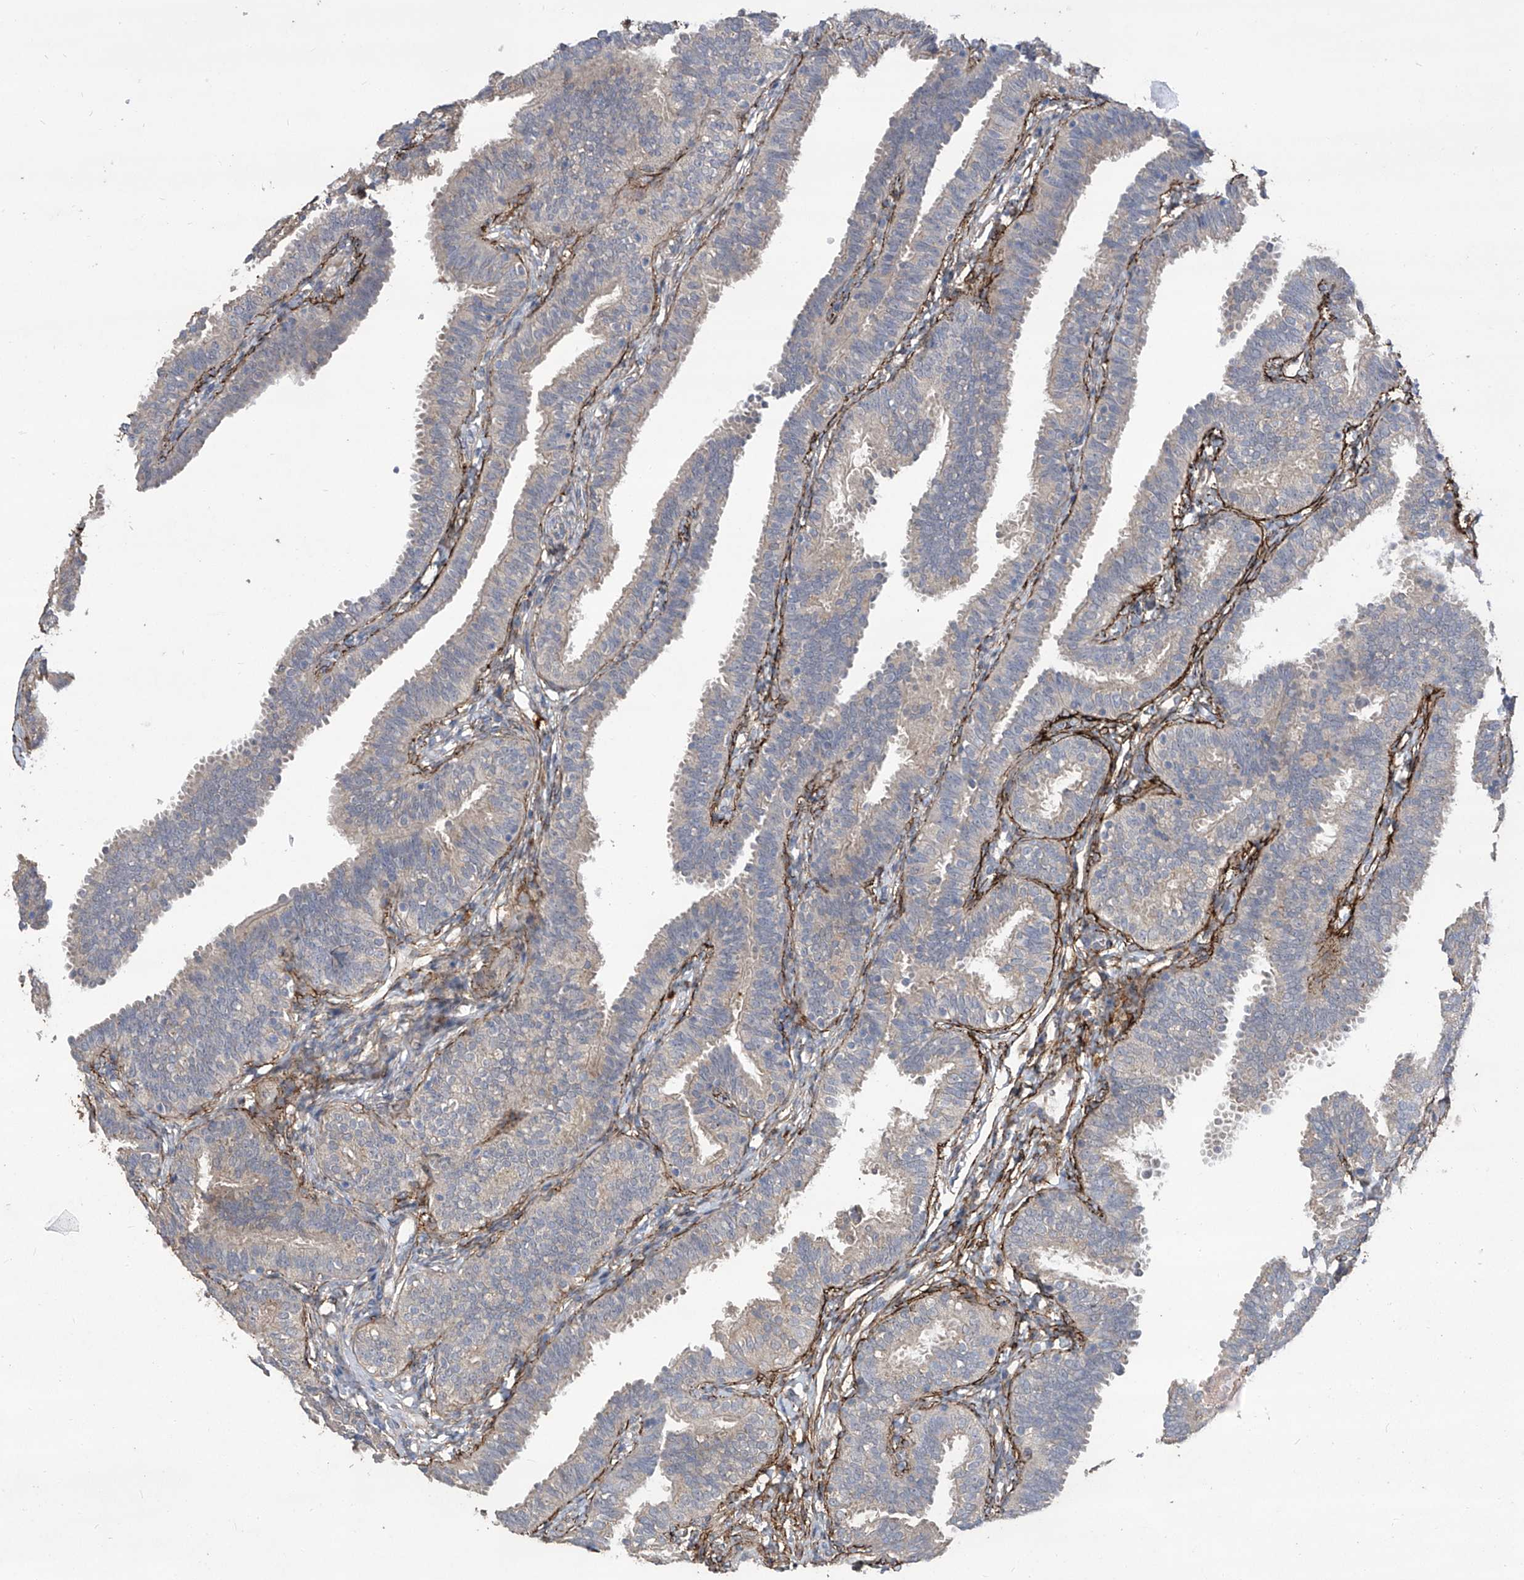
{"staining": {"intensity": "negative", "quantity": "none", "location": "none"}, "tissue": "fallopian tube", "cell_type": "Glandular cells", "image_type": "normal", "snomed": [{"axis": "morphology", "description": "Normal tissue, NOS"}, {"axis": "topography", "description": "Fallopian tube"}], "caption": "Glandular cells show no significant protein expression in normal fallopian tube. Brightfield microscopy of IHC stained with DAB (brown) and hematoxylin (blue), captured at high magnification.", "gene": "TXNIP", "patient": {"sex": "female", "age": 35}}